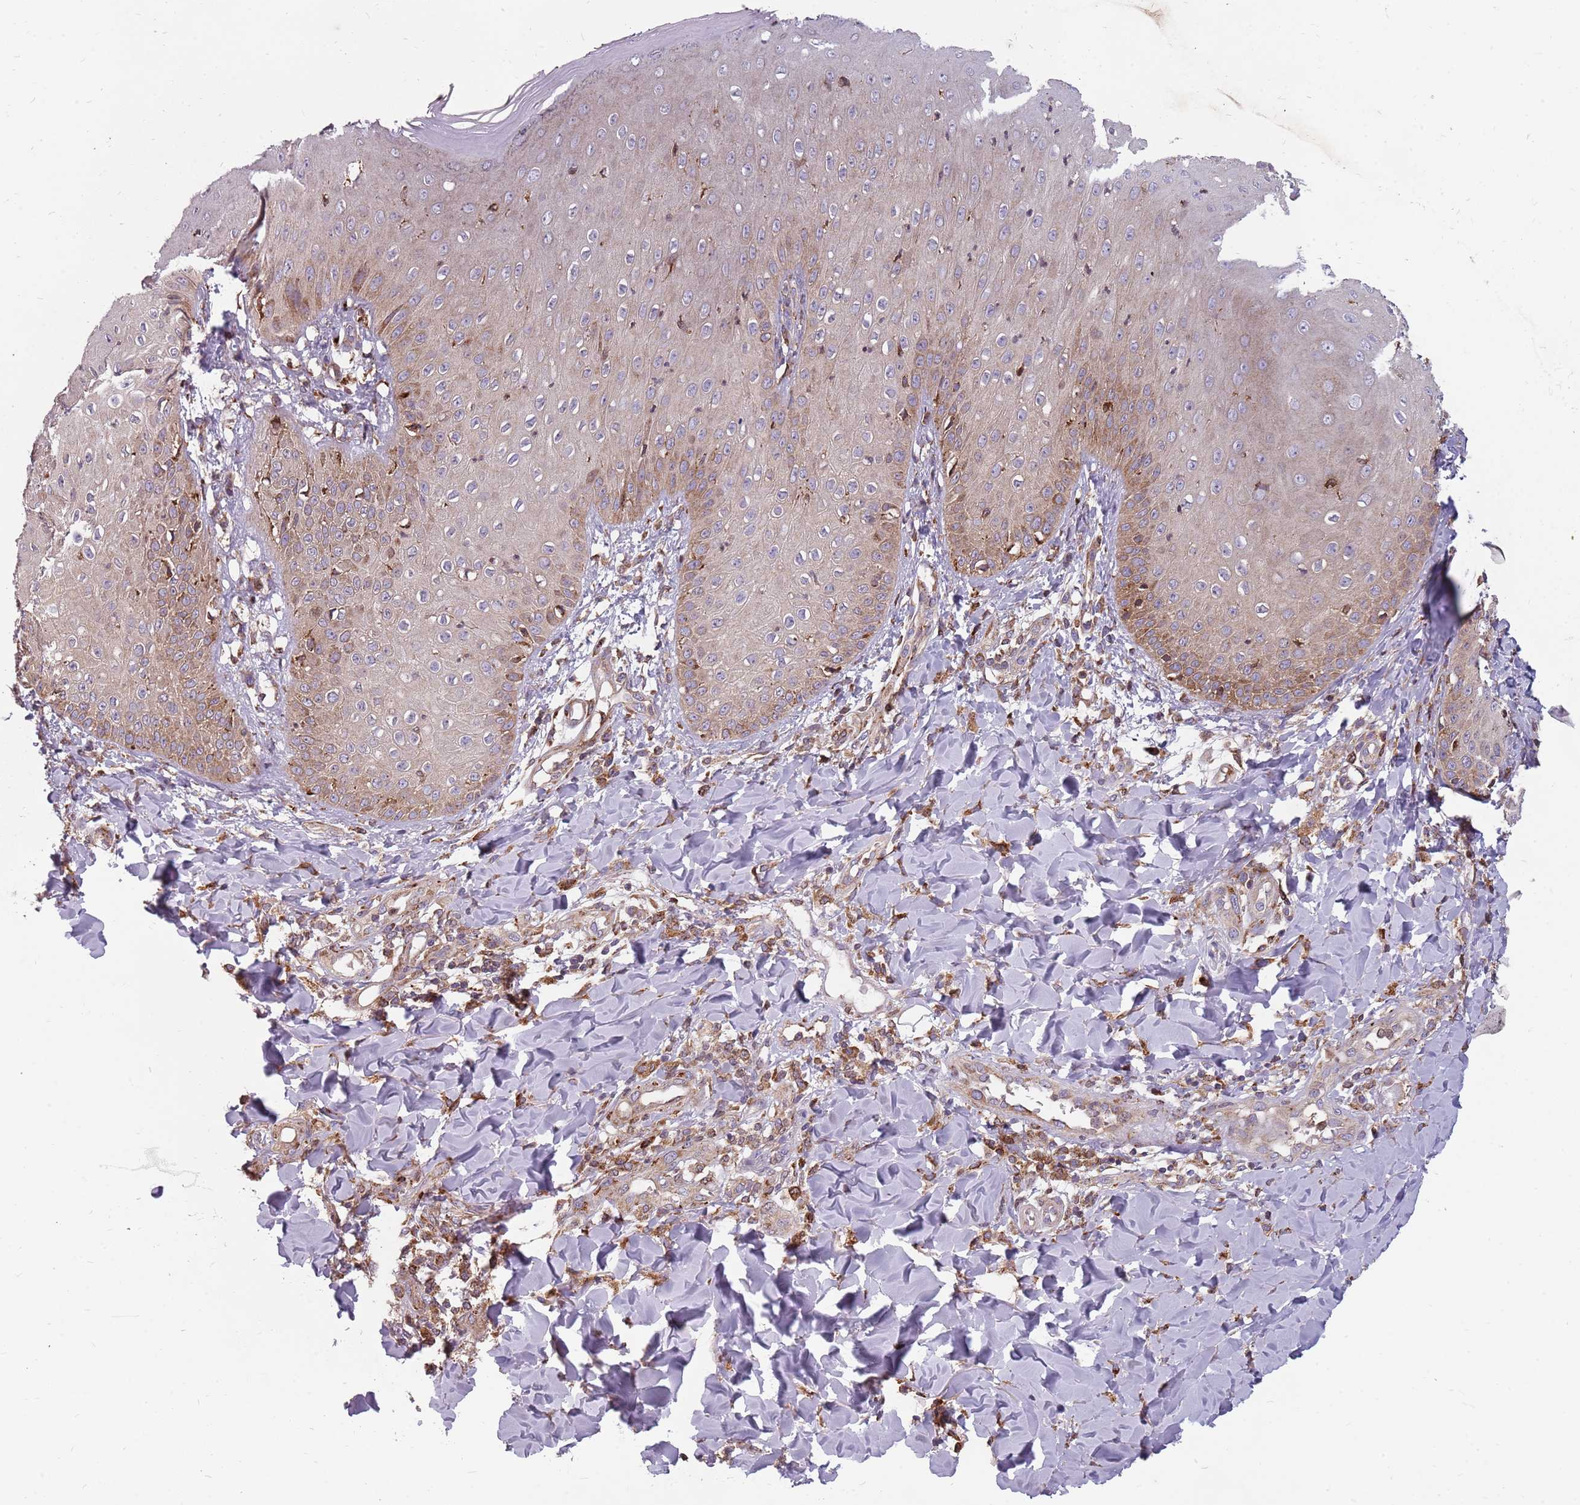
{"staining": {"intensity": "moderate", "quantity": "25%-75%", "location": "cytoplasmic/membranous"}, "tissue": "skin", "cell_type": "Epidermal cells", "image_type": "normal", "snomed": [{"axis": "morphology", "description": "Normal tissue, NOS"}, {"axis": "morphology", "description": "Inflammation, NOS"}, {"axis": "topography", "description": "Soft tissue"}, {"axis": "topography", "description": "Anal"}], "caption": "Moderate cytoplasmic/membranous staining is identified in about 25%-75% of epidermal cells in unremarkable skin. The protein of interest is shown in brown color, while the nuclei are stained blue.", "gene": "NME4", "patient": {"sex": "female", "age": 15}}